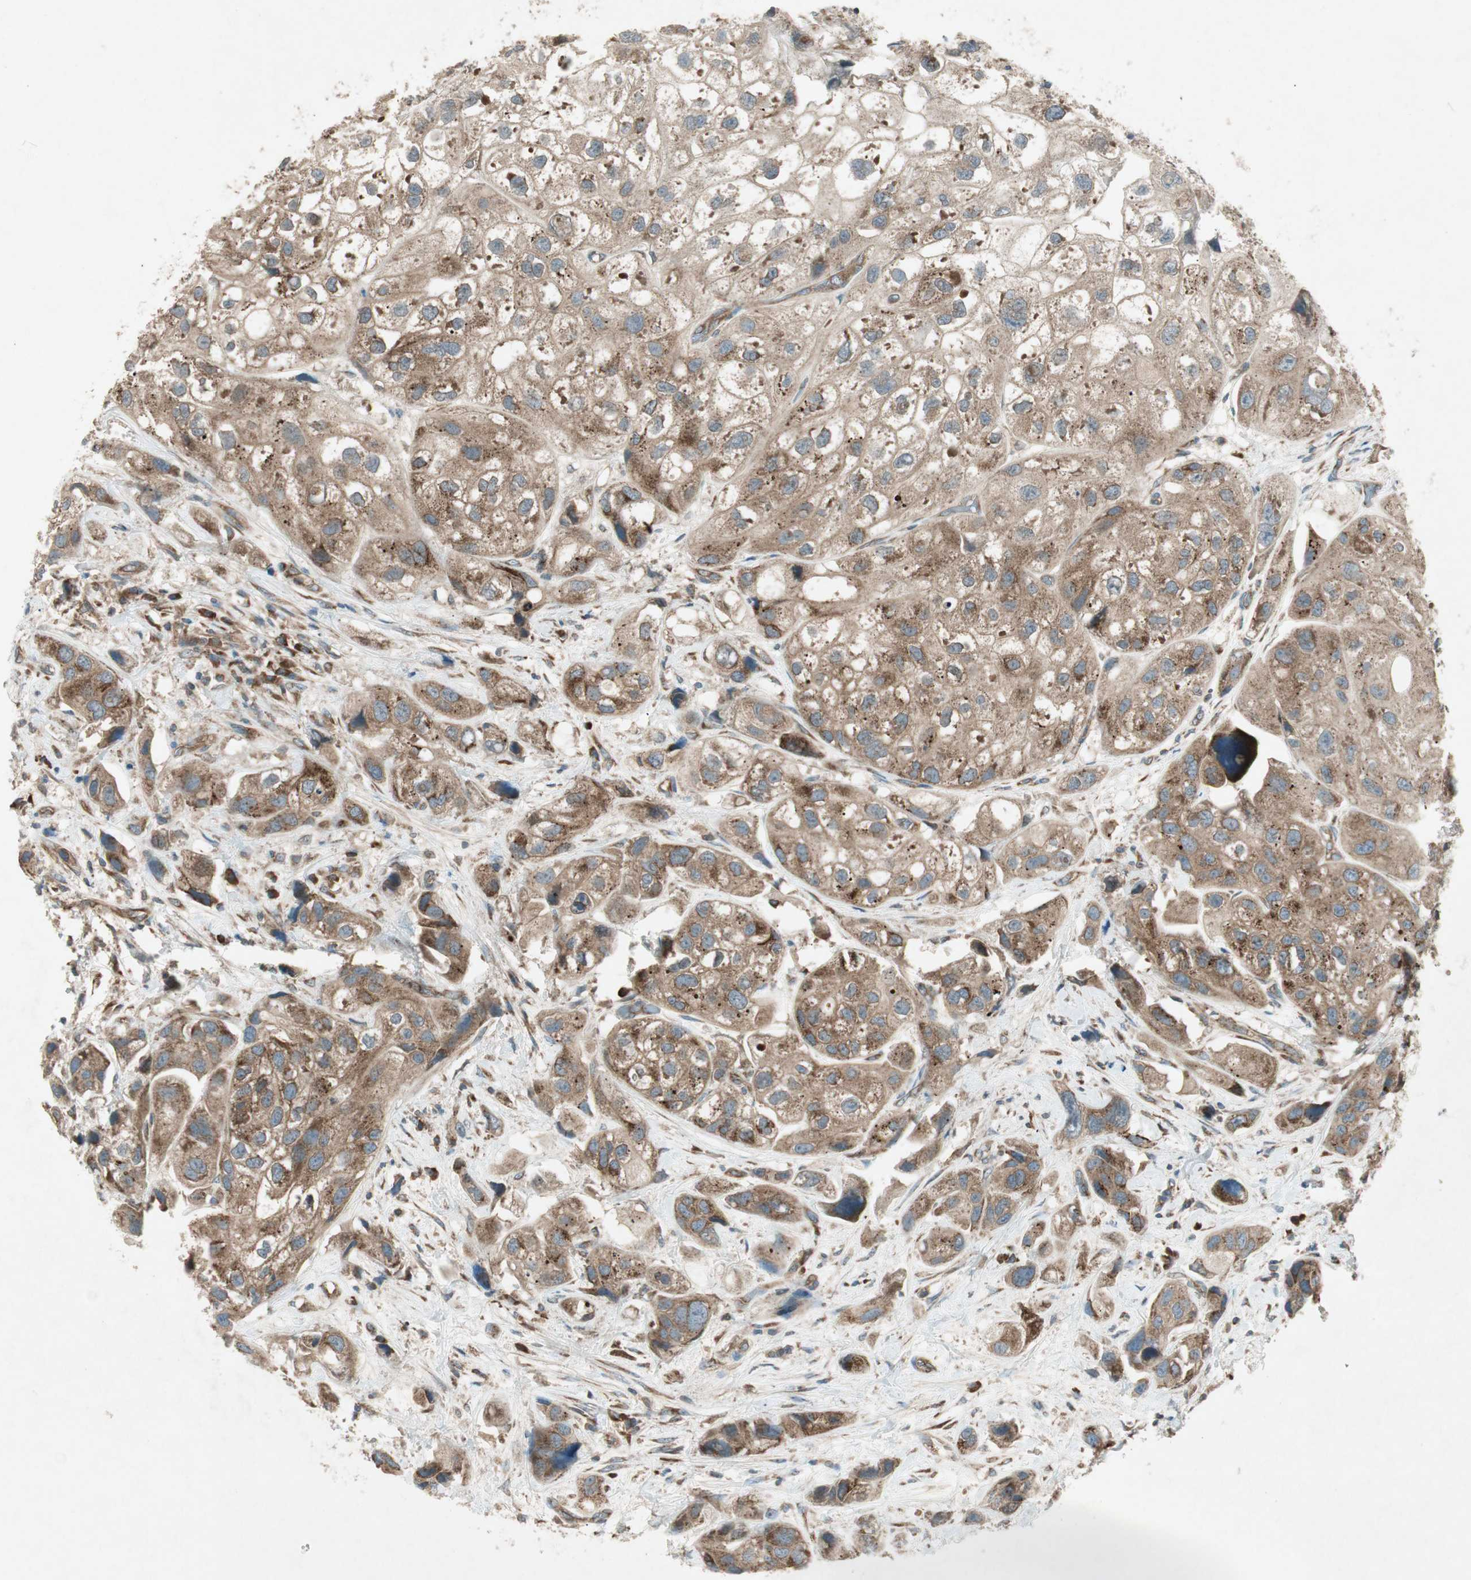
{"staining": {"intensity": "strong", "quantity": ">75%", "location": "cytoplasmic/membranous"}, "tissue": "urothelial cancer", "cell_type": "Tumor cells", "image_type": "cancer", "snomed": [{"axis": "morphology", "description": "Urothelial carcinoma, High grade"}, {"axis": "topography", "description": "Urinary bladder"}], "caption": "An immunohistochemistry (IHC) micrograph of neoplastic tissue is shown. Protein staining in brown shows strong cytoplasmic/membranous positivity in urothelial cancer within tumor cells.", "gene": "CHADL", "patient": {"sex": "female", "age": 64}}